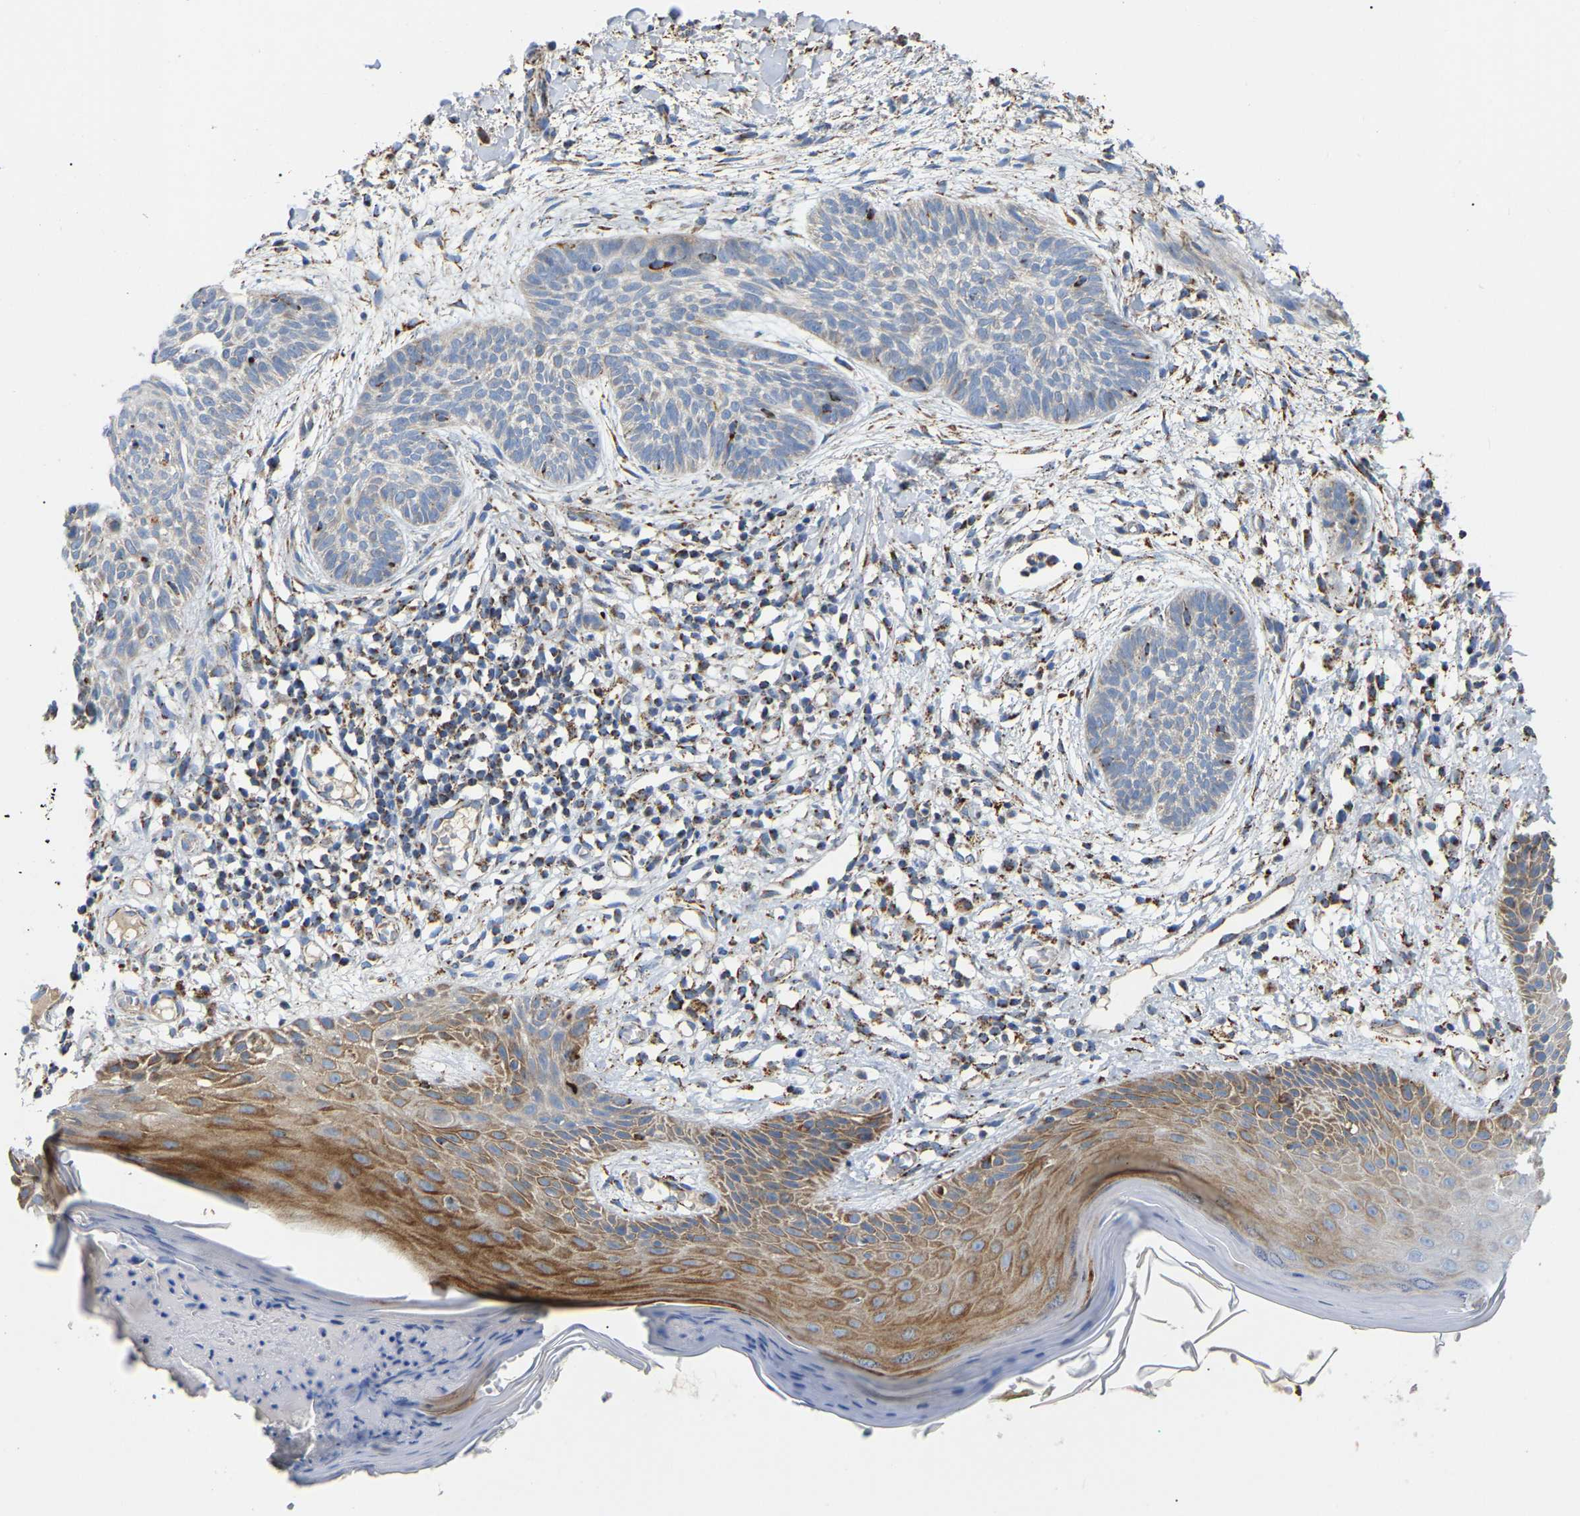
{"staining": {"intensity": "moderate", "quantity": "<25%", "location": "cytoplasmic/membranous"}, "tissue": "skin cancer", "cell_type": "Tumor cells", "image_type": "cancer", "snomed": [{"axis": "morphology", "description": "Basal cell carcinoma"}, {"axis": "topography", "description": "Skin"}], "caption": "Skin cancer stained with IHC shows moderate cytoplasmic/membranous staining in approximately <25% of tumor cells.", "gene": "HIBADH", "patient": {"sex": "female", "age": 59}}